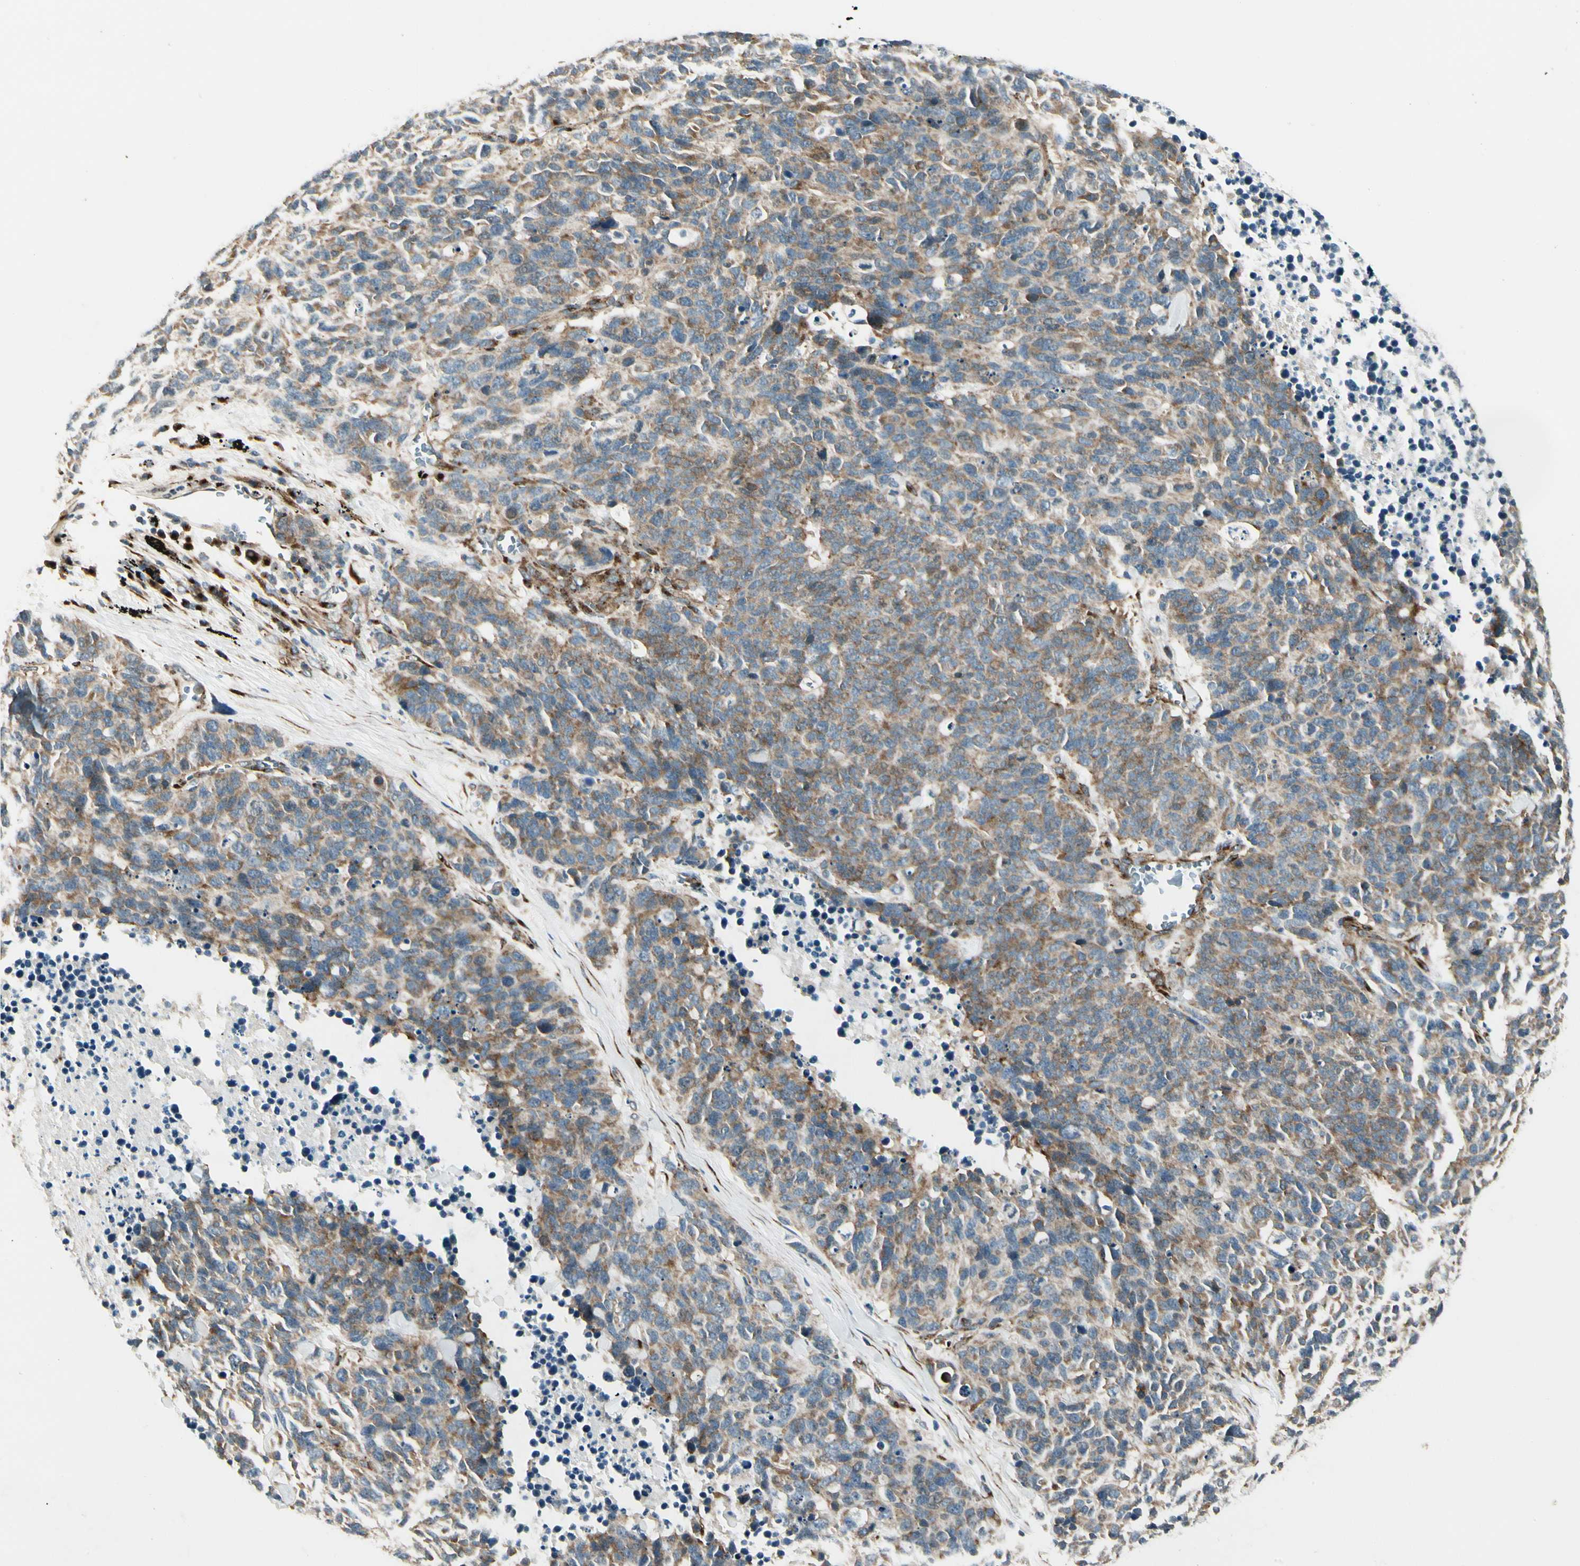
{"staining": {"intensity": "moderate", "quantity": ">75%", "location": "cytoplasmic/membranous"}, "tissue": "lung cancer", "cell_type": "Tumor cells", "image_type": "cancer", "snomed": [{"axis": "morphology", "description": "Neoplasm, malignant, NOS"}, {"axis": "topography", "description": "Lung"}], "caption": "Protein expression analysis of human malignant neoplasm (lung) reveals moderate cytoplasmic/membranous expression in approximately >75% of tumor cells. The protein is shown in brown color, while the nuclei are stained blue.", "gene": "MANSC1", "patient": {"sex": "female", "age": 58}}